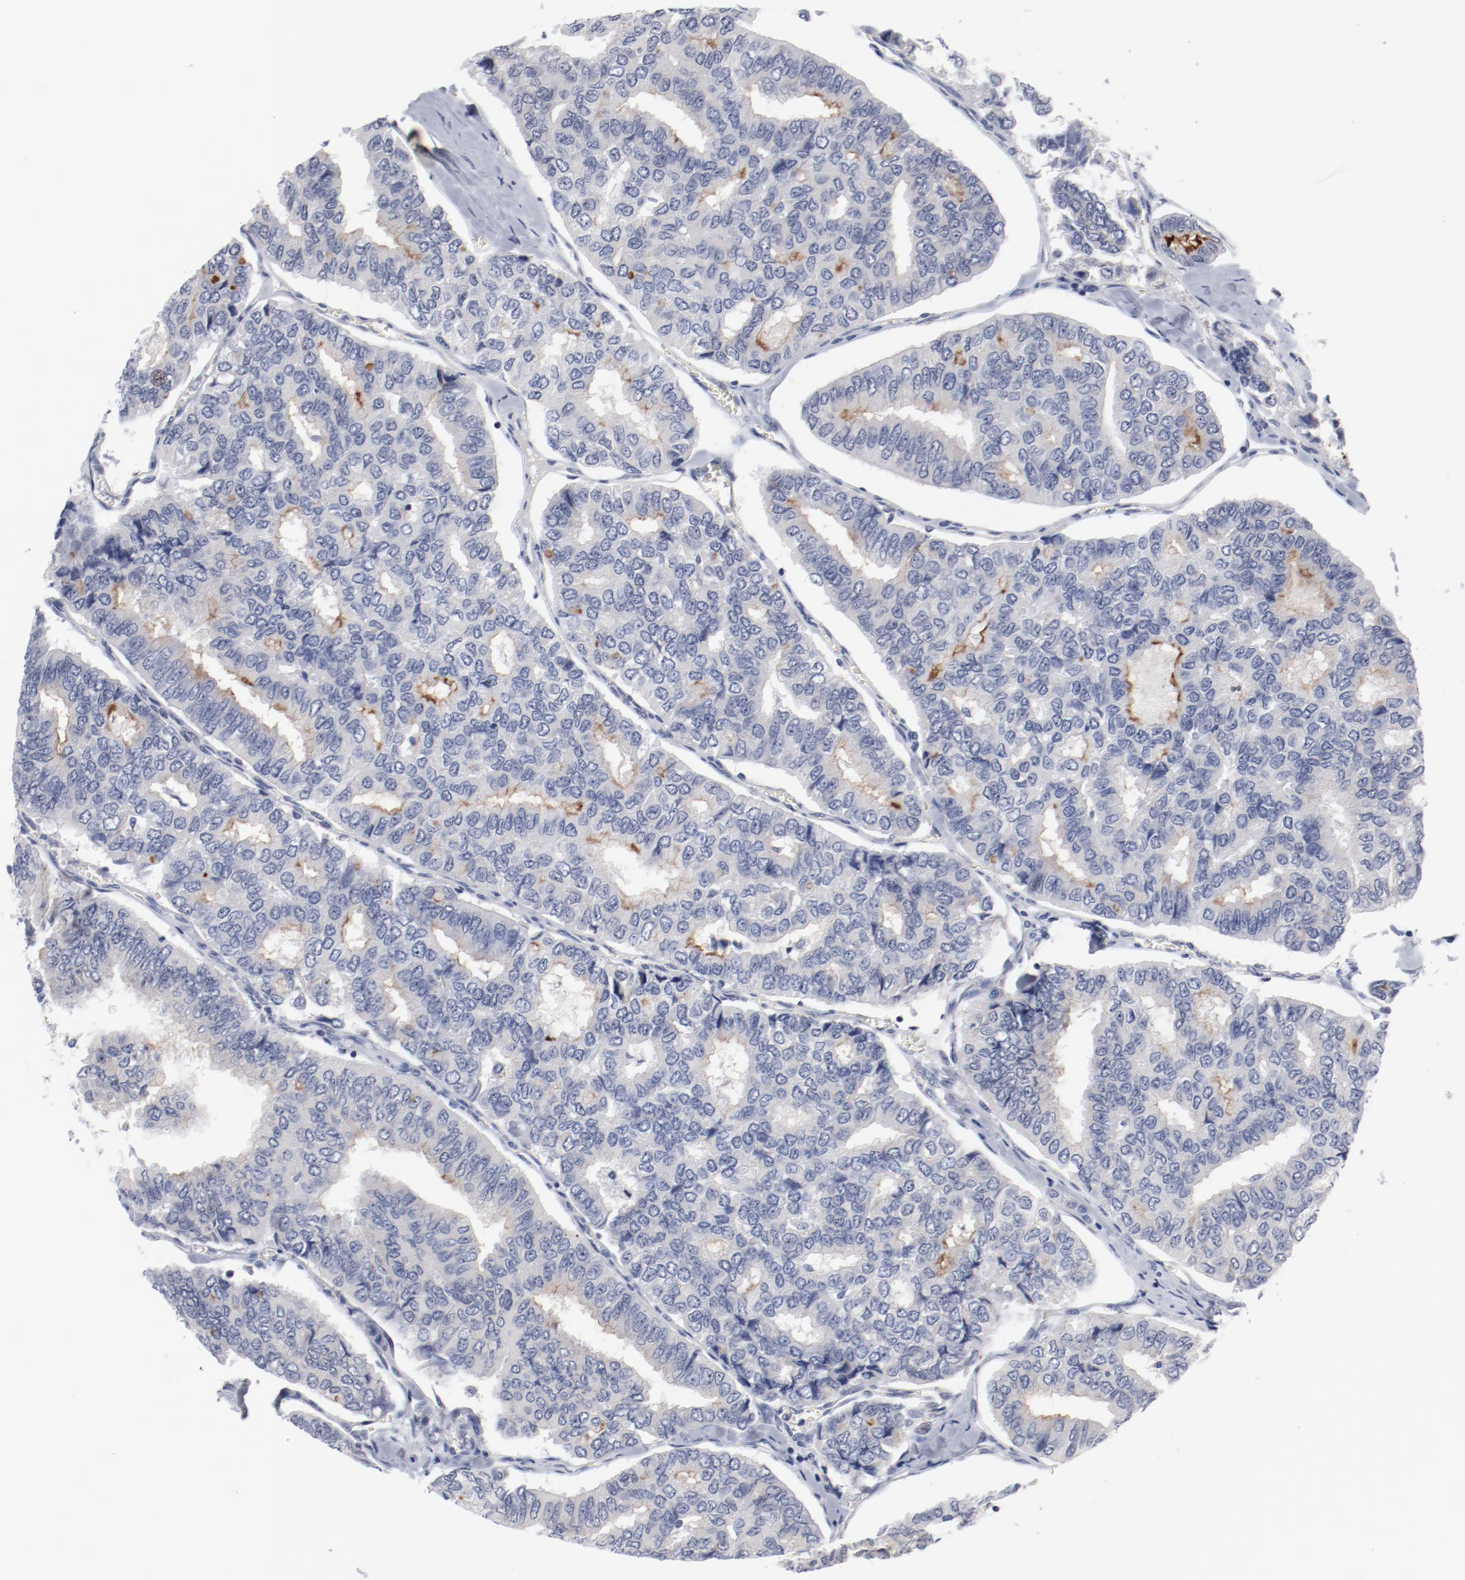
{"staining": {"intensity": "moderate", "quantity": "25%-75%", "location": "cytoplasmic/membranous"}, "tissue": "thyroid cancer", "cell_type": "Tumor cells", "image_type": "cancer", "snomed": [{"axis": "morphology", "description": "Papillary adenocarcinoma, NOS"}, {"axis": "topography", "description": "Thyroid gland"}], "caption": "Papillary adenocarcinoma (thyroid) stained with a brown dye exhibits moderate cytoplasmic/membranous positive staining in about 25%-75% of tumor cells.", "gene": "KCNK13", "patient": {"sex": "female", "age": 35}}